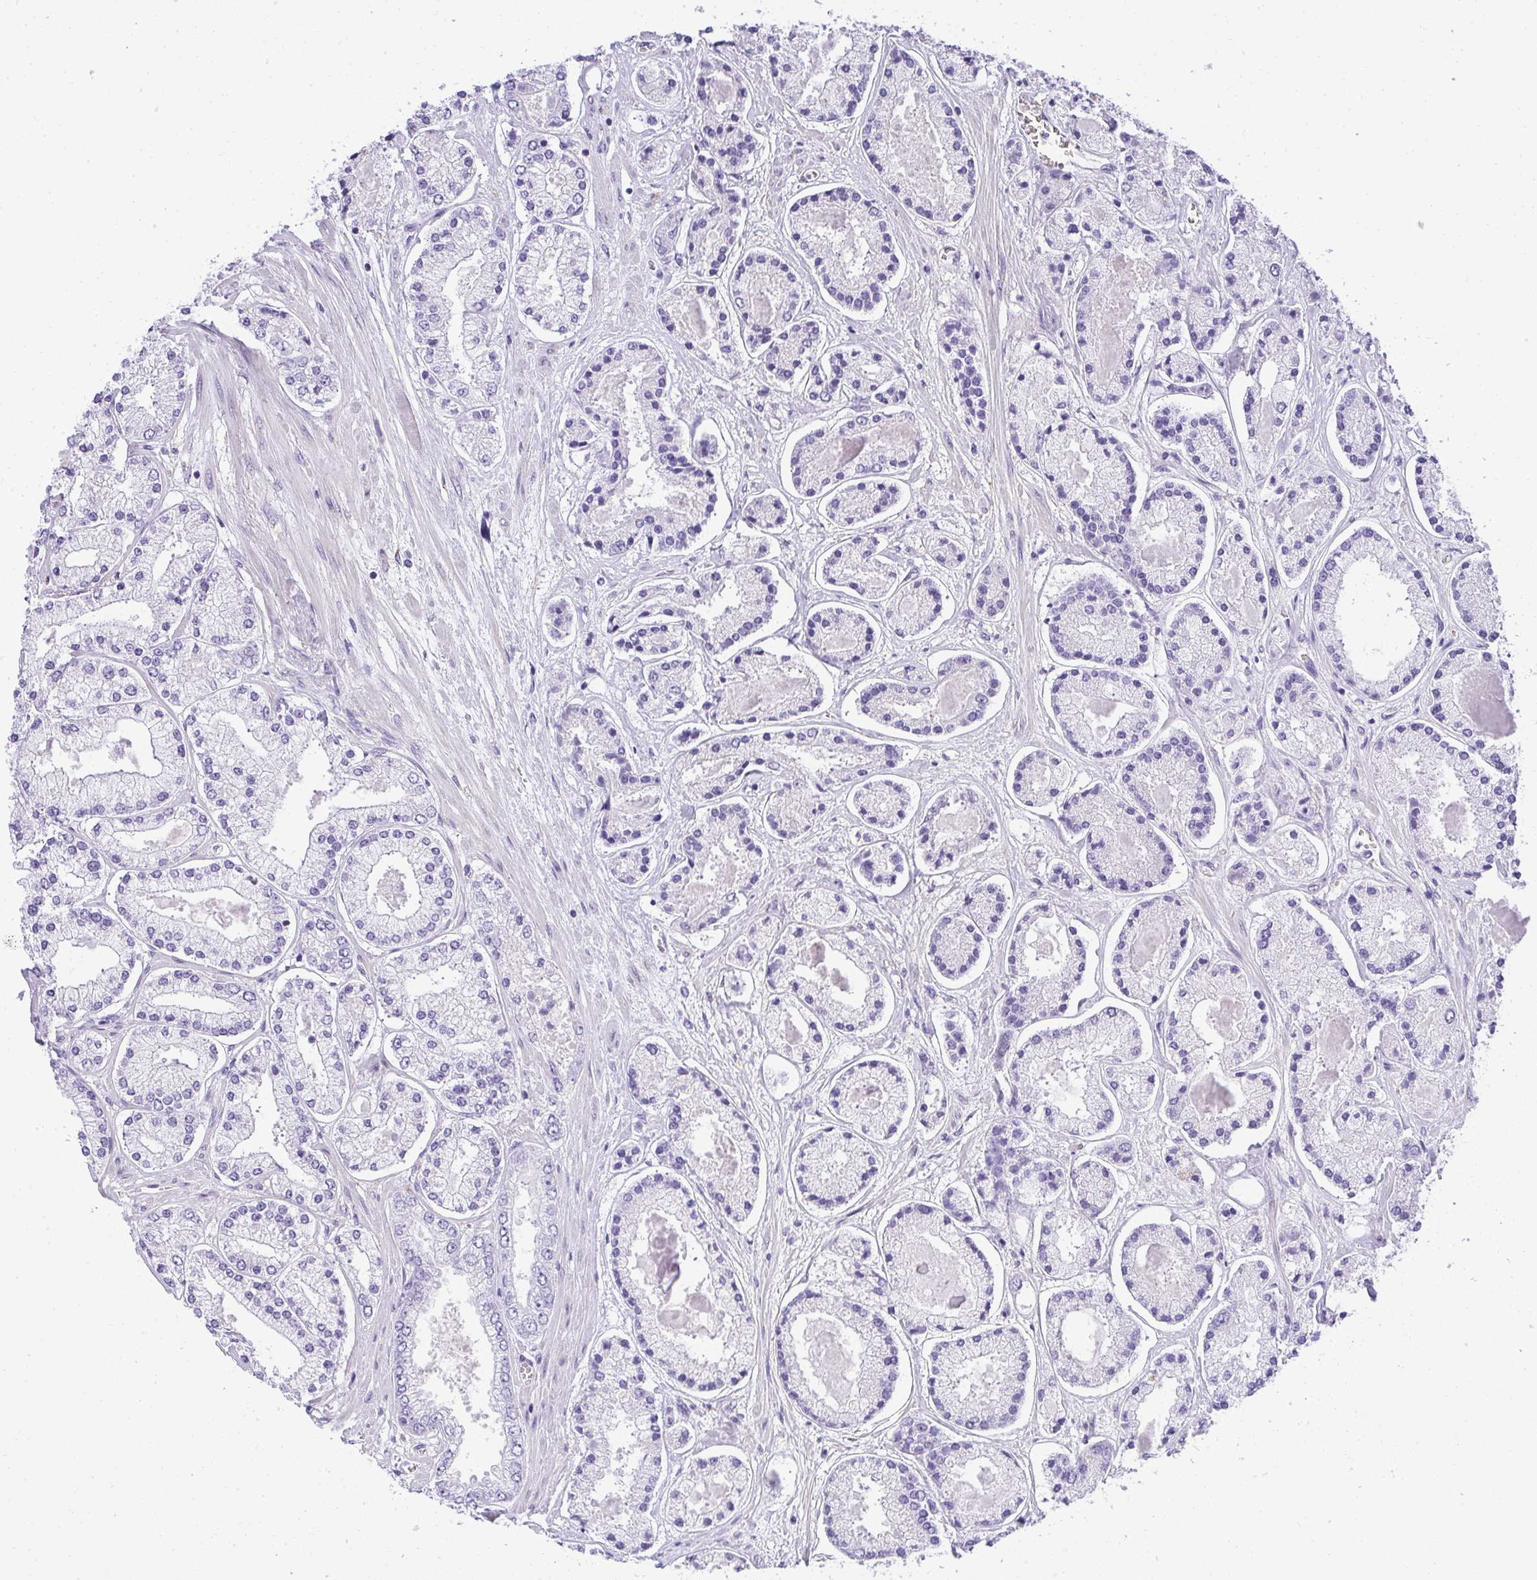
{"staining": {"intensity": "negative", "quantity": "none", "location": "none"}, "tissue": "prostate cancer", "cell_type": "Tumor cells", "image_type": "cancer", "snomed": [{"axis": "morphology", "description": "Adenocarcinoma, High grade"}, {"axis": "topography", "description": "Prostate"}], "caption": "An immunohistochemistry (IHC) micrograph of prostate adenocarcinoma (high-grade) is shown. There is no staining in tumor cells of prostate adenocarcinoma (high-grade).", "gene": "PLPPR3", "patient": {"sex": "male", "age": 67}}